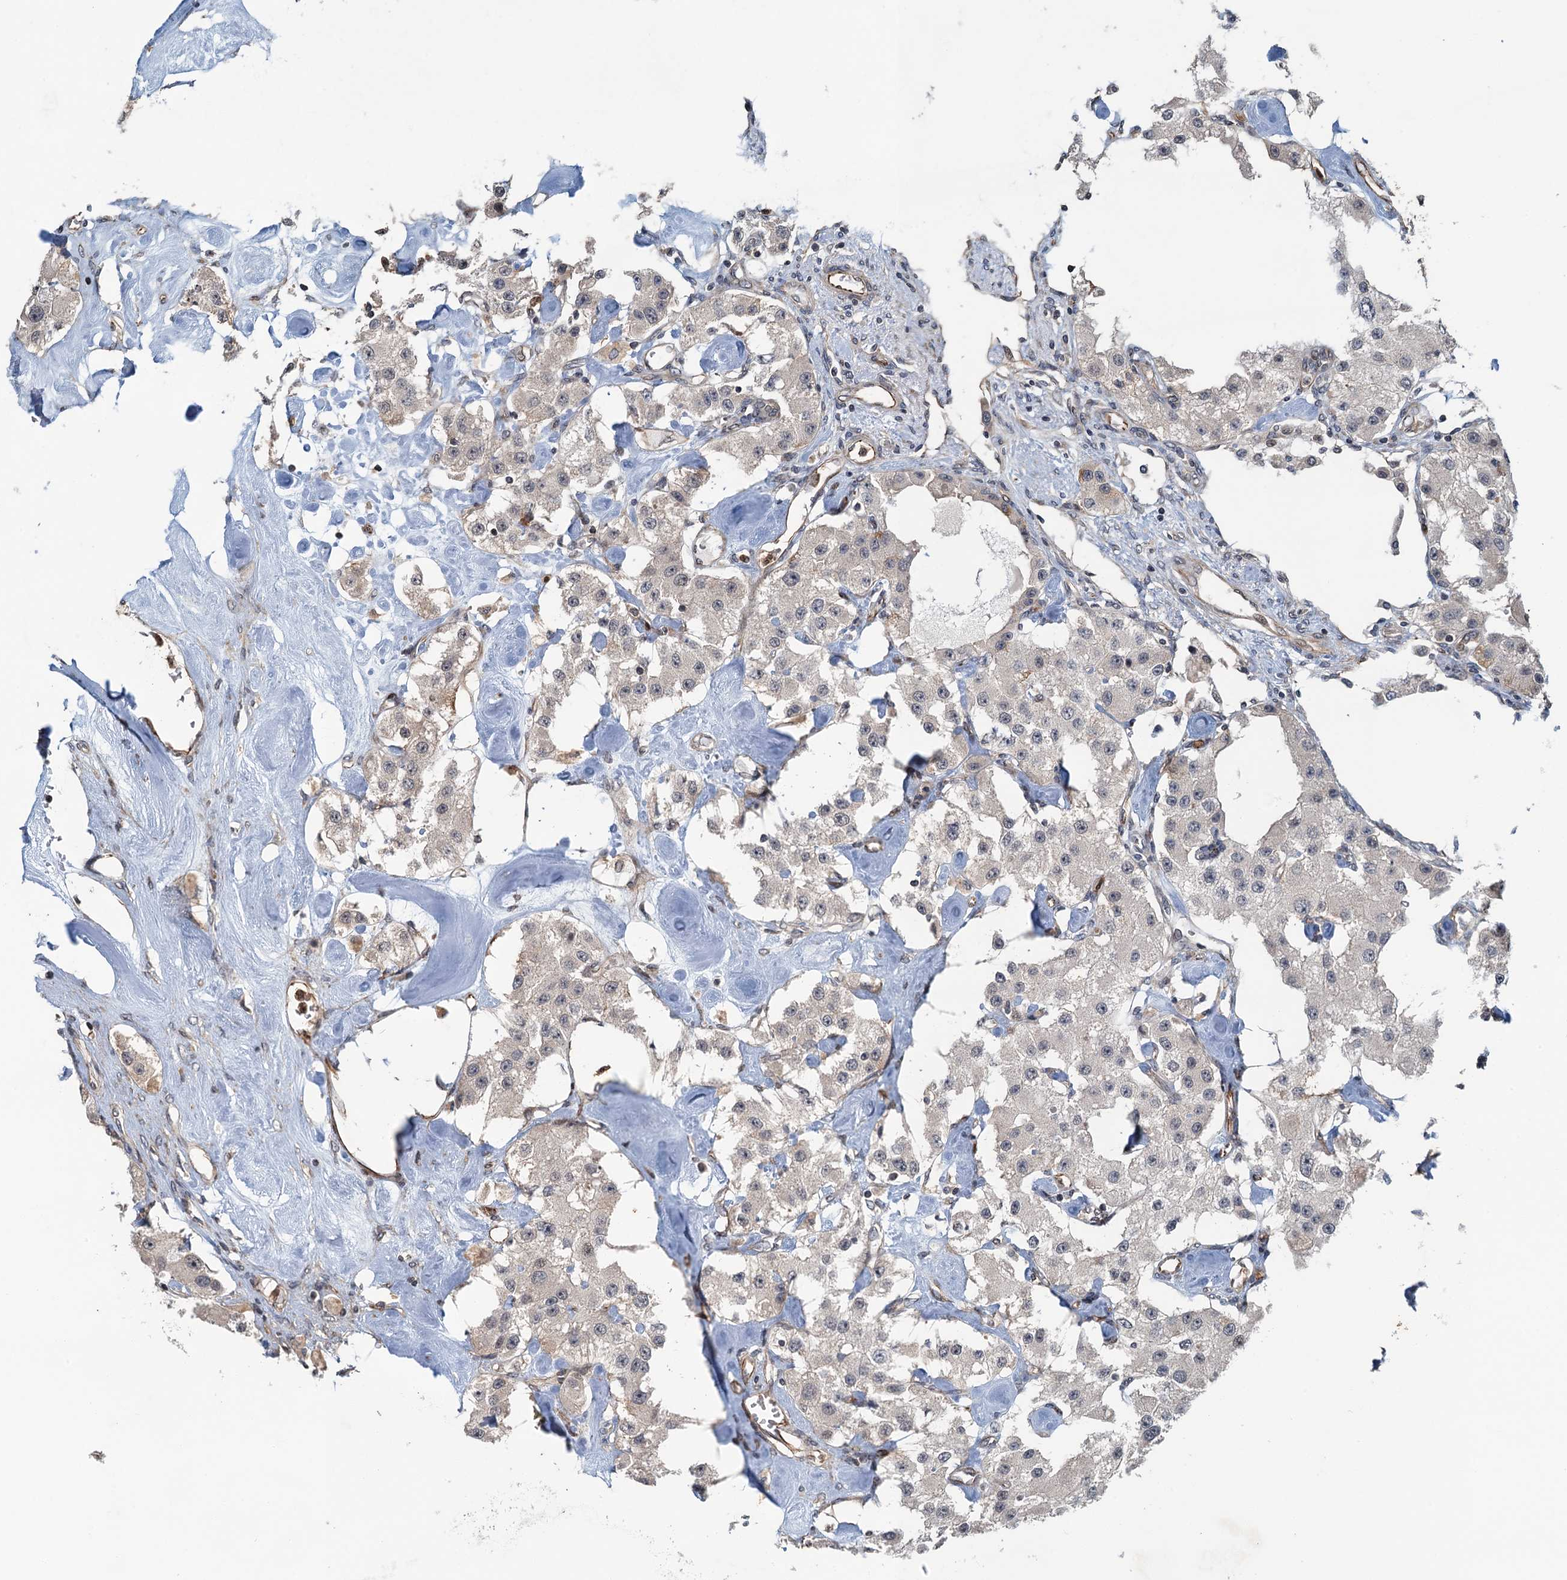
{"staining": {"intensity": "negative", "quantity": "none", "location": "none"}, "tissue": "carcinoid", "cell_type": "Tumor cells", "image_type": "cancer", "snomed": [{"axis": "morphology", "description": "Carcinoid, malignant, NOS"}, {"axis": "topography", "description": "Pancreas"}], "caption": "A histopathology image of human malignant carcinoid is negative for staining in tumor cells.", "gene": "WHAMM", "patient": {"sex": "male", "age": 41}}